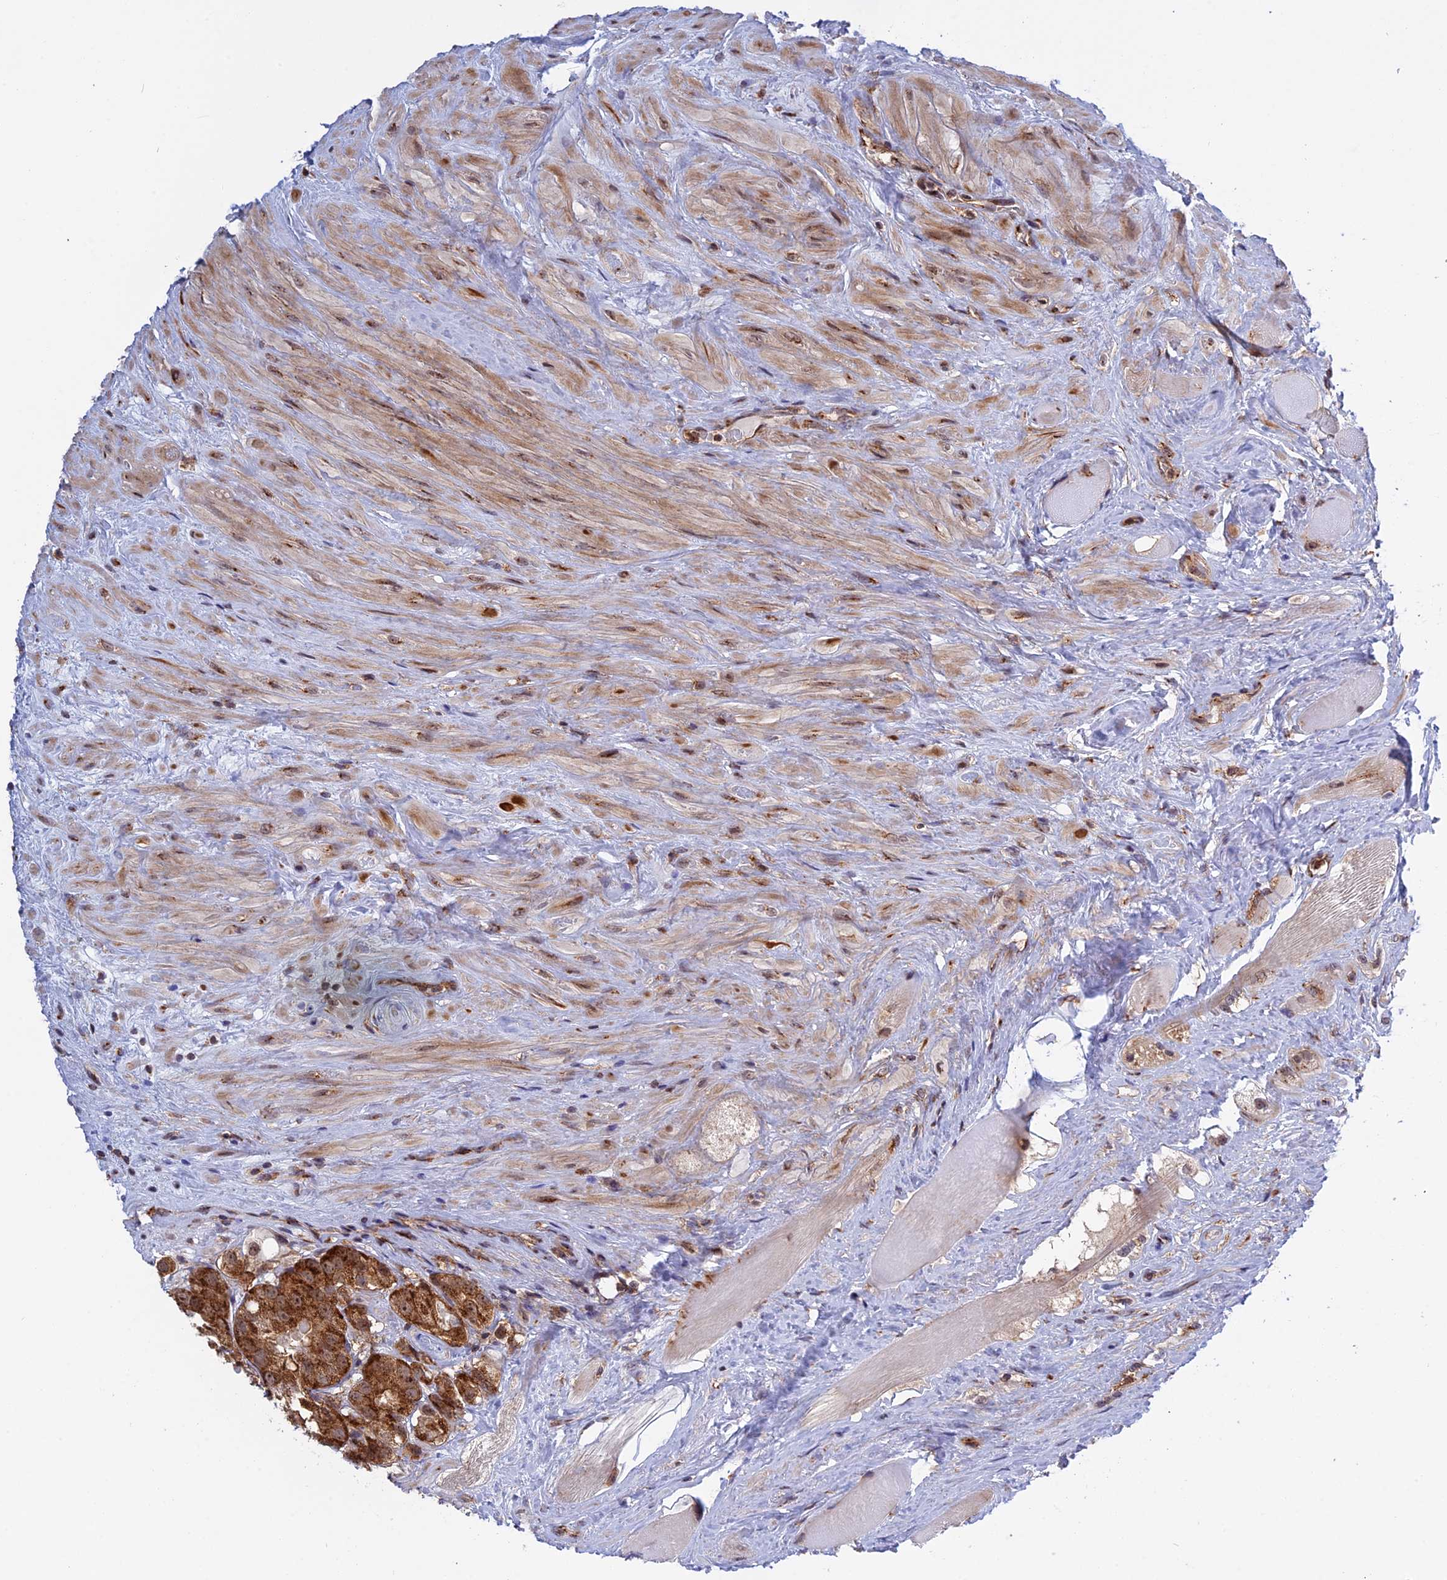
{"staining": {"intensity": "moderate", "quantity": ">75%", "location": "cytoplasmic/membranous"}, "tissue": "prostate cancer", "cell_type": "Tumor cells", "image_type": "cancer", "snomed": [{"axis": "morphology", "description": "Adenocarcinoma, NOS"}, {"axis": "topography", "description": "Prostate"}], "caption": "Immunohistochemical staining of prostate adenocarcinoma displays moderate cytoplasmic/membranous protein staining in about >75% of tumor cells. The protein of interest is stained brown, and the nuclei are stained in blue (DAB IHC with brightfield microscopy, high magnification).", "gene": "CLINT1", "patient": {"sex": "male", "age": 79}}